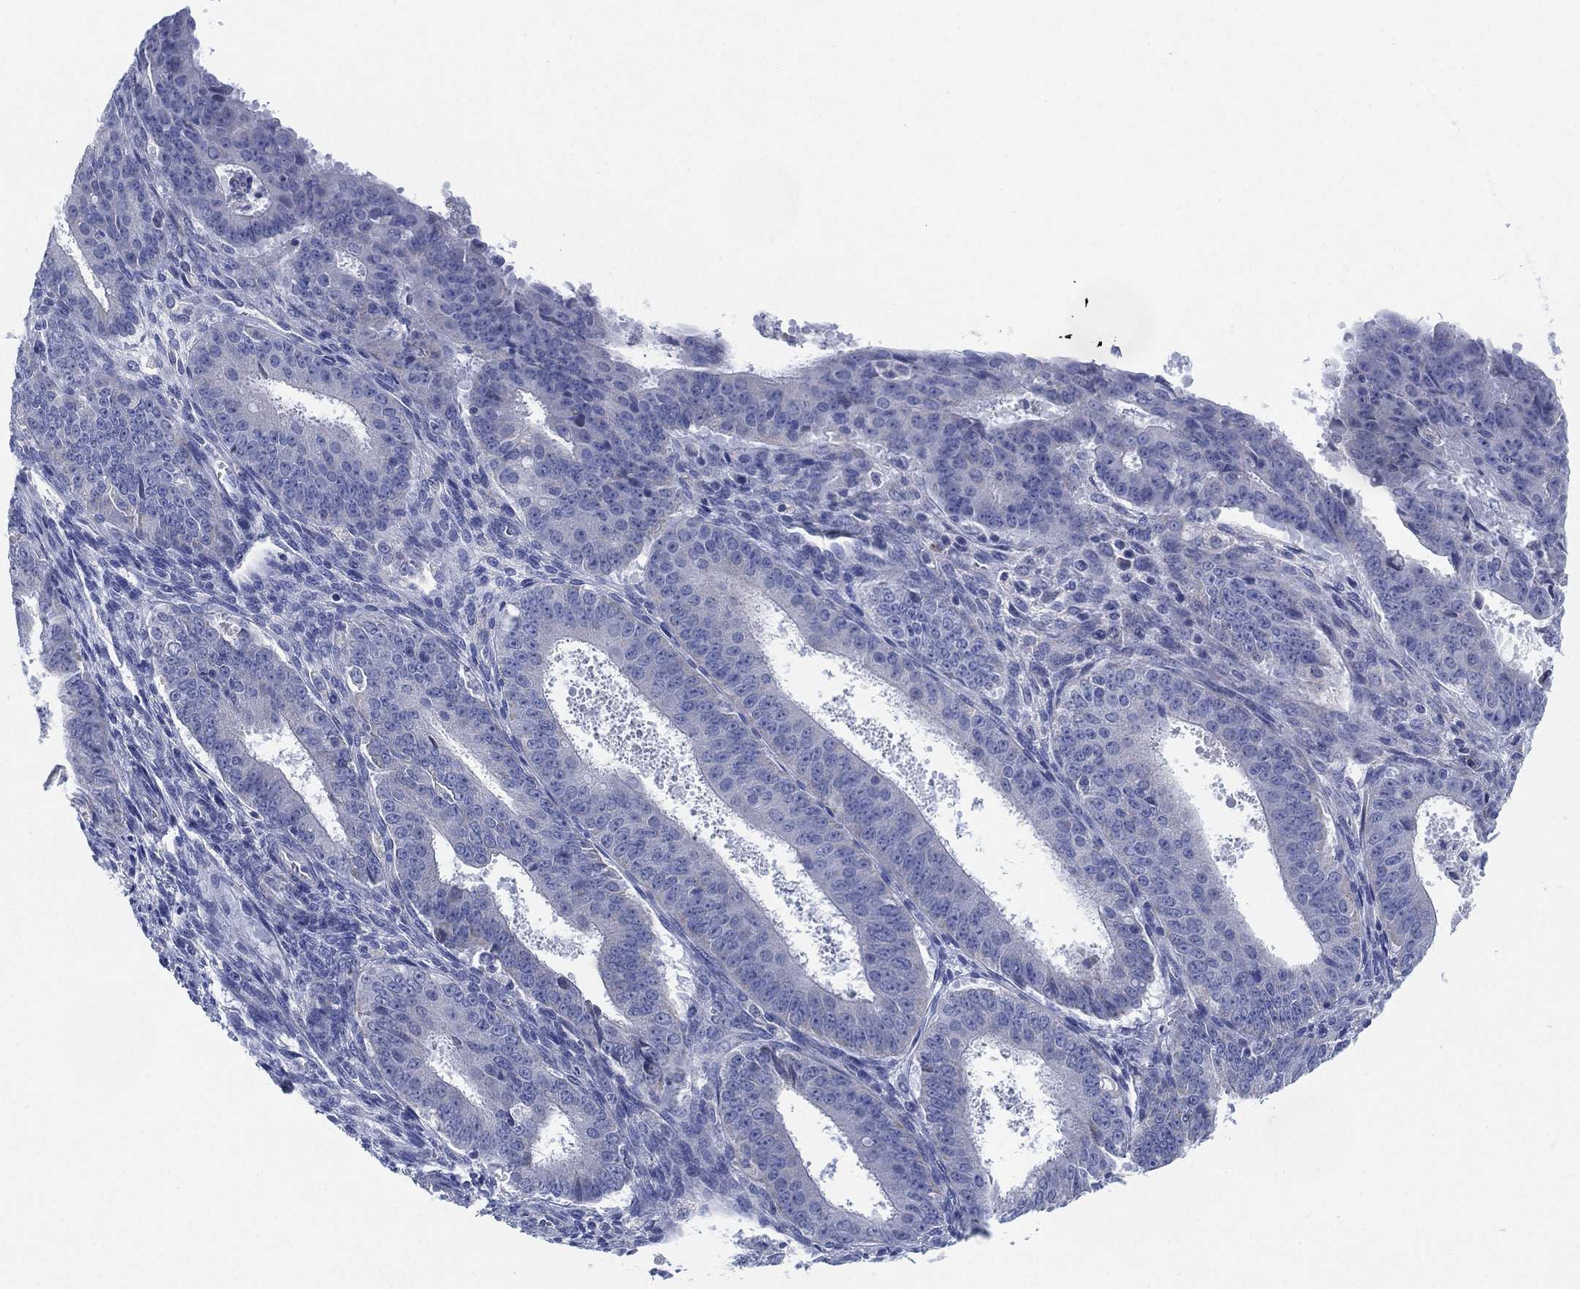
{"staining": {"intensity": "weak", "quantity": "<25%", "location": "cytoplasmic/membranous"}, "tissue": "ovarian cancer", "cell_type": "Tumor cells", "image_type": "cancer", "snomed": [{"axis": "morphology", "description": "Carcinoma, endometroid"}, {"axis": "topography", "description": "Ovary"}], "caption": "The photomicrograph demonstrates no significant expression in tumor cells of ovarian cancer (endometroid carcinoma). (DAB (3,3'-diaminobenzidine) IHC, high magnification).", "gene": "ADAD2", "patient": {"sex": "female", "age": 42}}